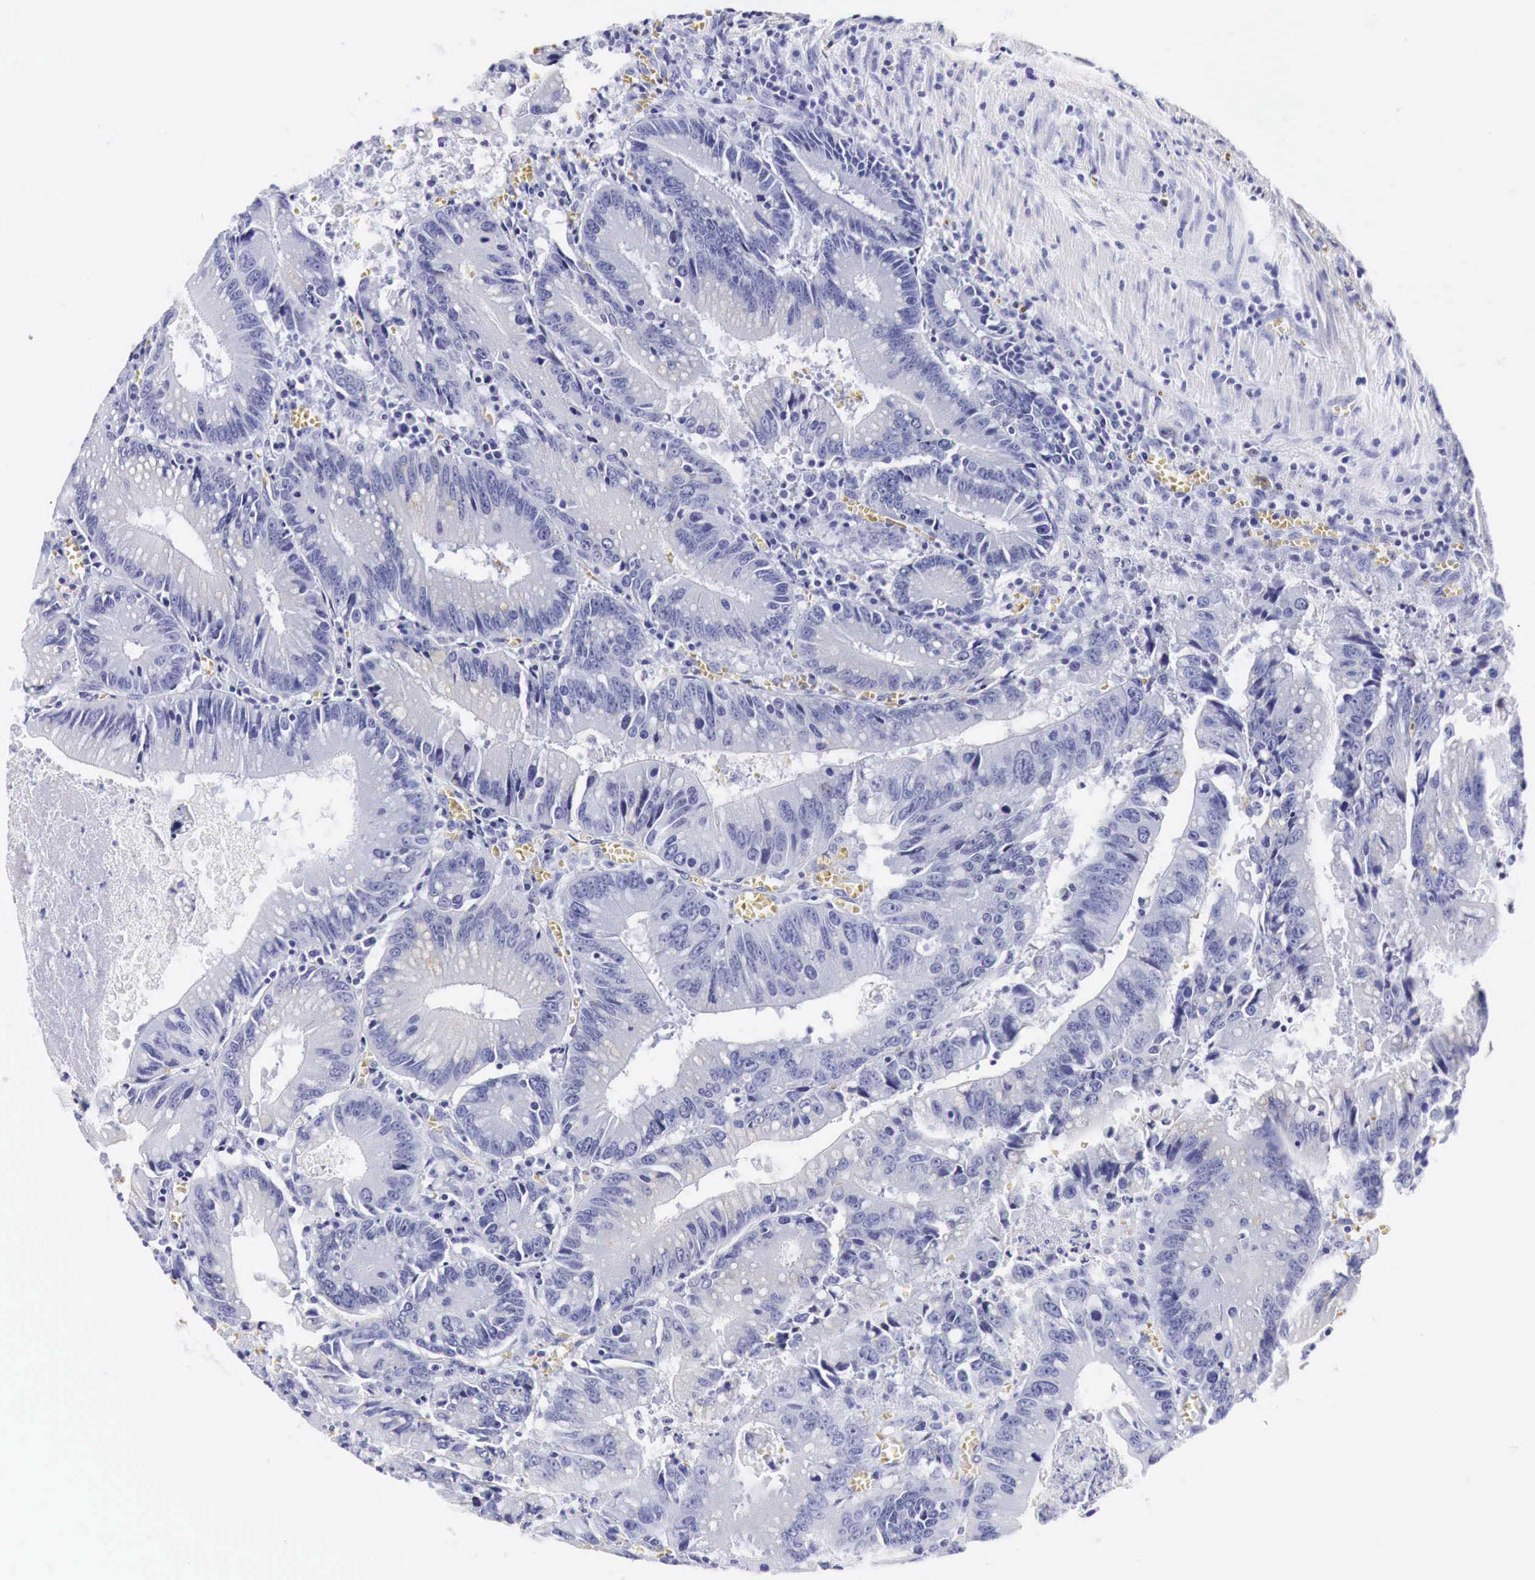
{"staining": {"intensity": "negative", "quantity": "none", "location": "none"}, "tissue": "colorectal cancer", "cell_type": "Tumor cells", "image_type": "cancer", "snomed": [{"axis": "morphology", "description": "Adenocarcinoma, NOS"}, {"axis": "topography", "description": "Rectum"}], "caption": "Tumor cells show no significant protein positivity in colorectal adenocarcinoma.", "gene": "ACP3", "patient": {"sex": "female", "age": 81}}